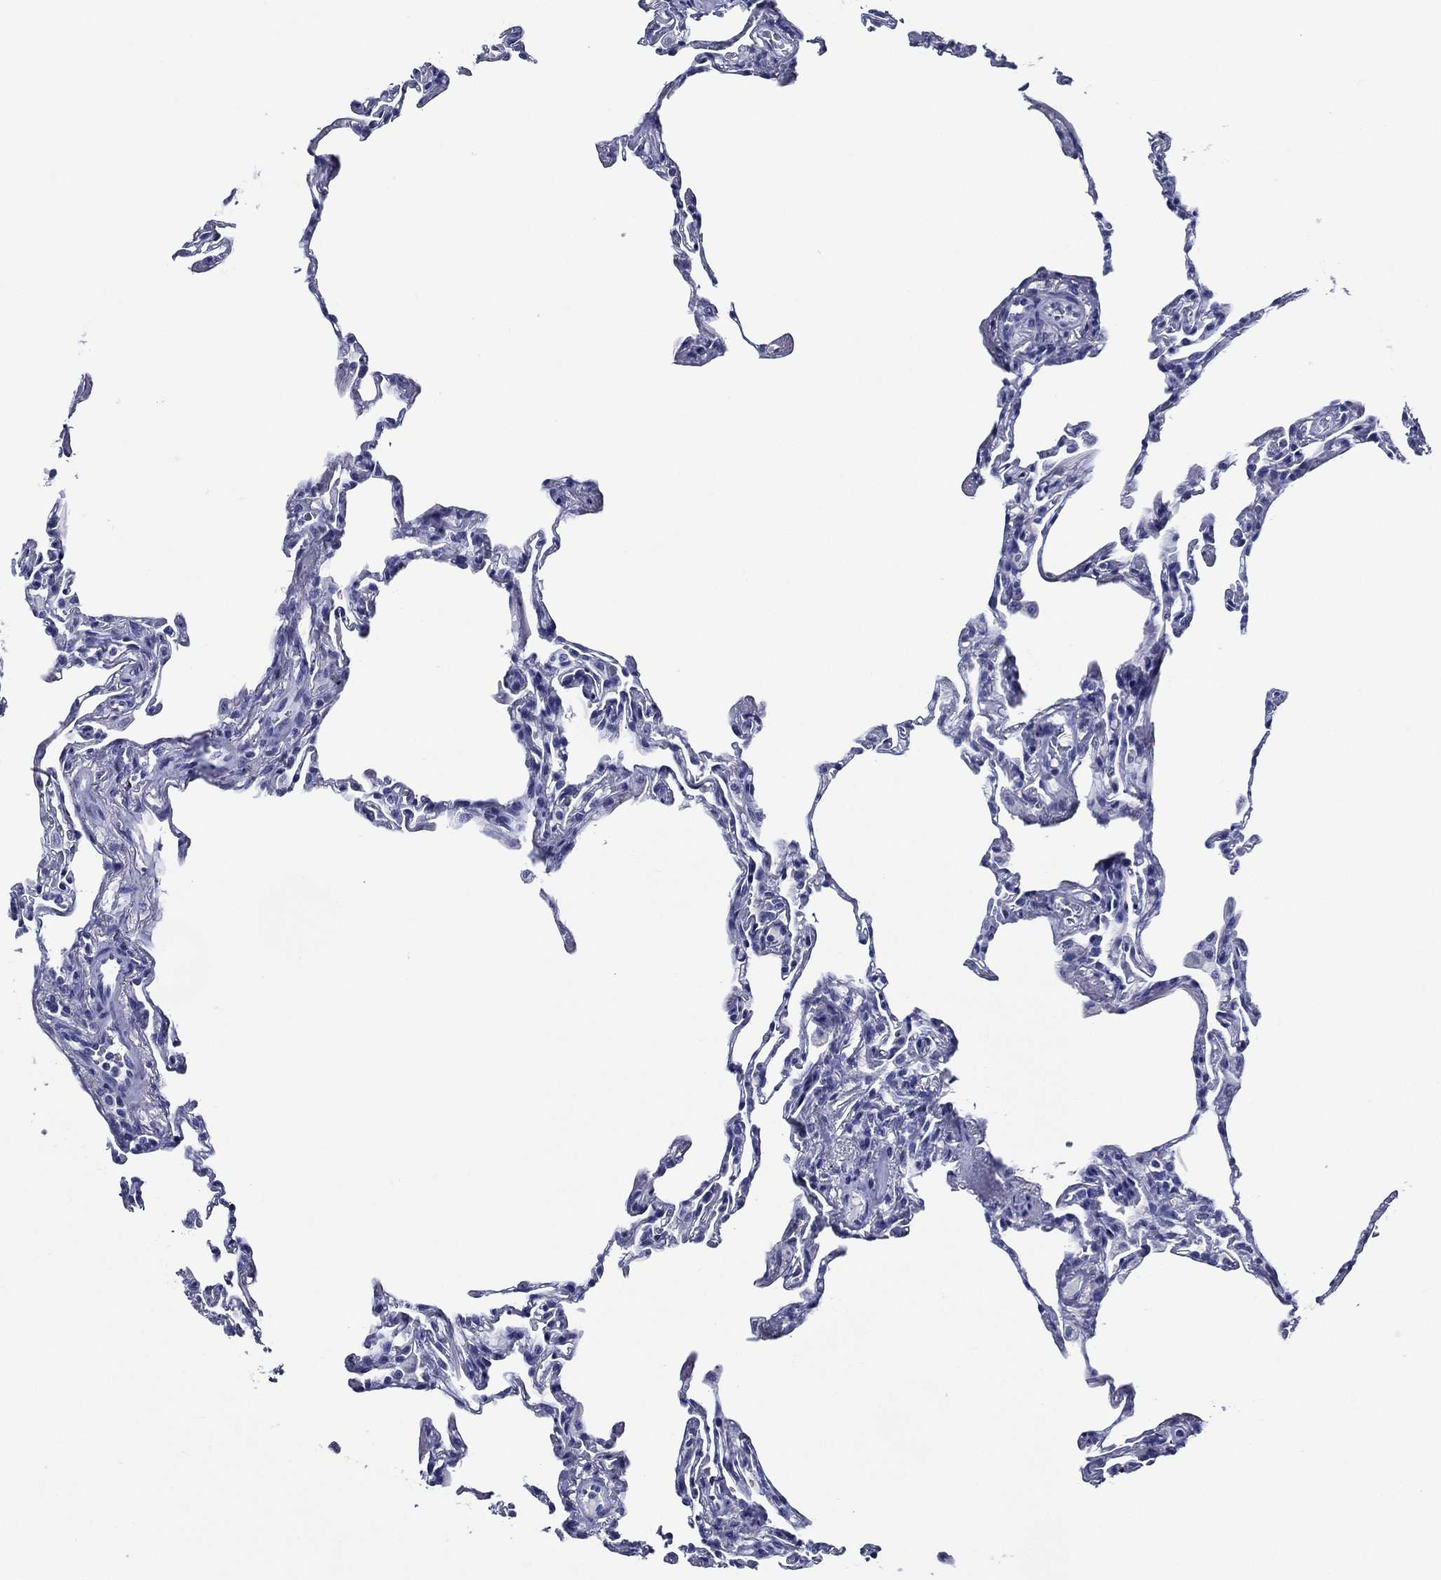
{"staining": {"intensity": "negative", "quantity": "none", "location": "none"}, "tissue": "lung", "cell_type": "Alveolar cells", "image_type": "normal", "snomed": [{"axis": "morphology", "description": "Normal tissue, NOS"}, {"axis": "topography", "description": "Lung"}], "caption": "Immunohistochemistry (IHC) of normal human lung exhibits no staining in alveolar cells.", "gene": "ACE2", "patient": {"sex": "female", "age": 57}}